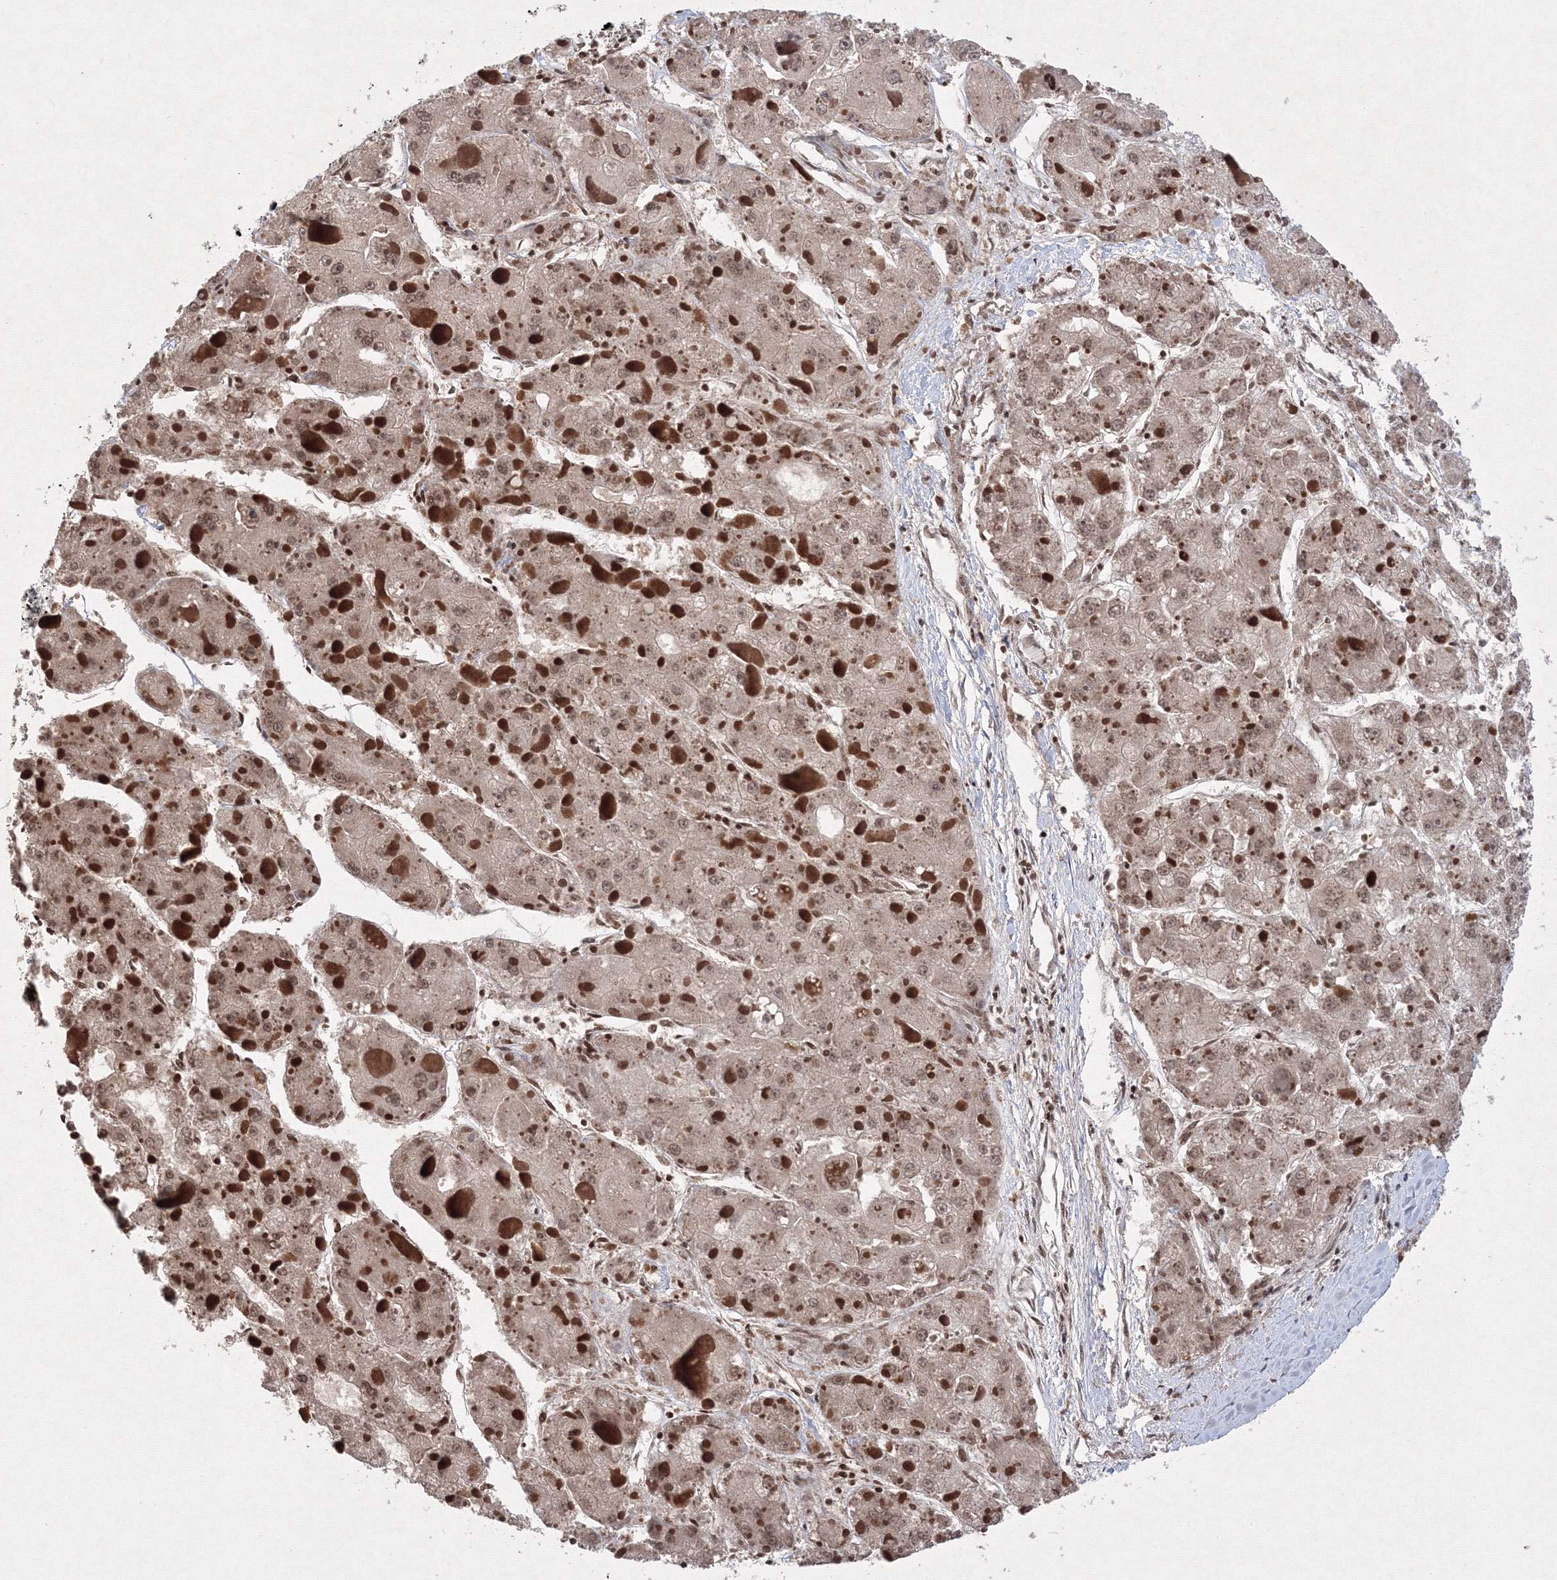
{"staining": {"intensity": "moderate", "quantity": ">75%", "location": "cytoplasmic/membranous,nuclear"}, "tissue": "liver cancer", "cell_type": "Tumor cells", "image_type": "cancer", "snomed": [{"axis": "morphology", "description": "Carcinoma, Hepatocellular, NOS"}, {"axis": "topography", "description": "Liver"}], "caption": "This is a micrograph of immunohistochemistry staining of liver cancer (hepatocellular carcinoma), which shows moderate staining in the cytoplasmic/membranous and nuclear of tumor cells.", "gene": "MKRN2", "patient": {"sex": "female", "age": 73}}